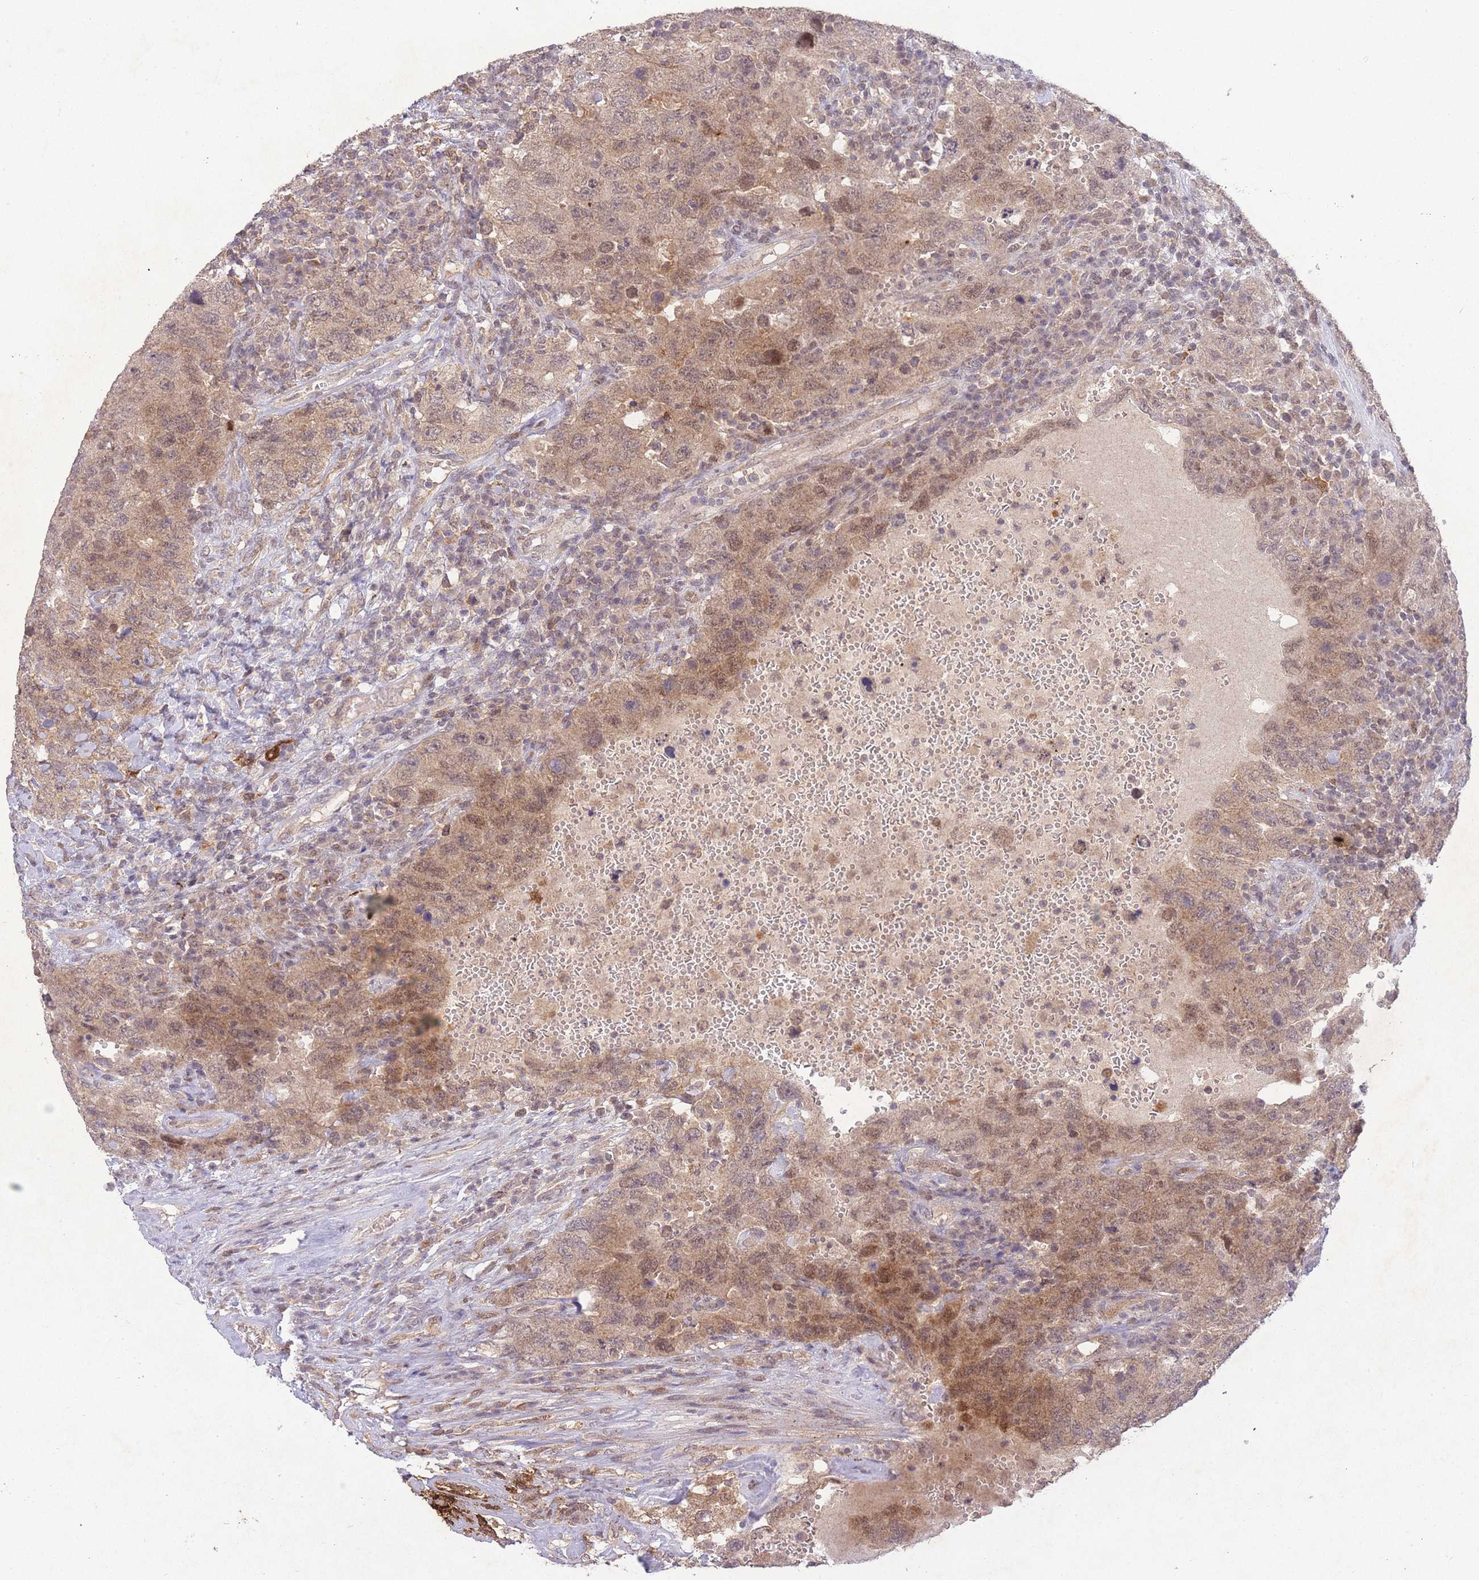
{"staining": {"intensity": "moderate", "quantity": ">75%", "location": "cytoplasmic/membranous,nuclear"}, "tissue": "testis cancer", "cell_type": "Tumor cells", "image_type": "cancer", "snomed": [{"axis": "morphology", "description": "Carcinoma, Embryonal, NOS"}, {"axis": "topography", "description": "Testis"}], "caption": "IHC (DAB (3,3'-diaminobenzidine)) staining of human testis embryonal carcinoma reveals moderate cytoplasmic/membranous and nuclear protein staining in about >75% of tumor cells.", "gene": "RNF144B", "patient": {"sex": "male", "age": 26}}